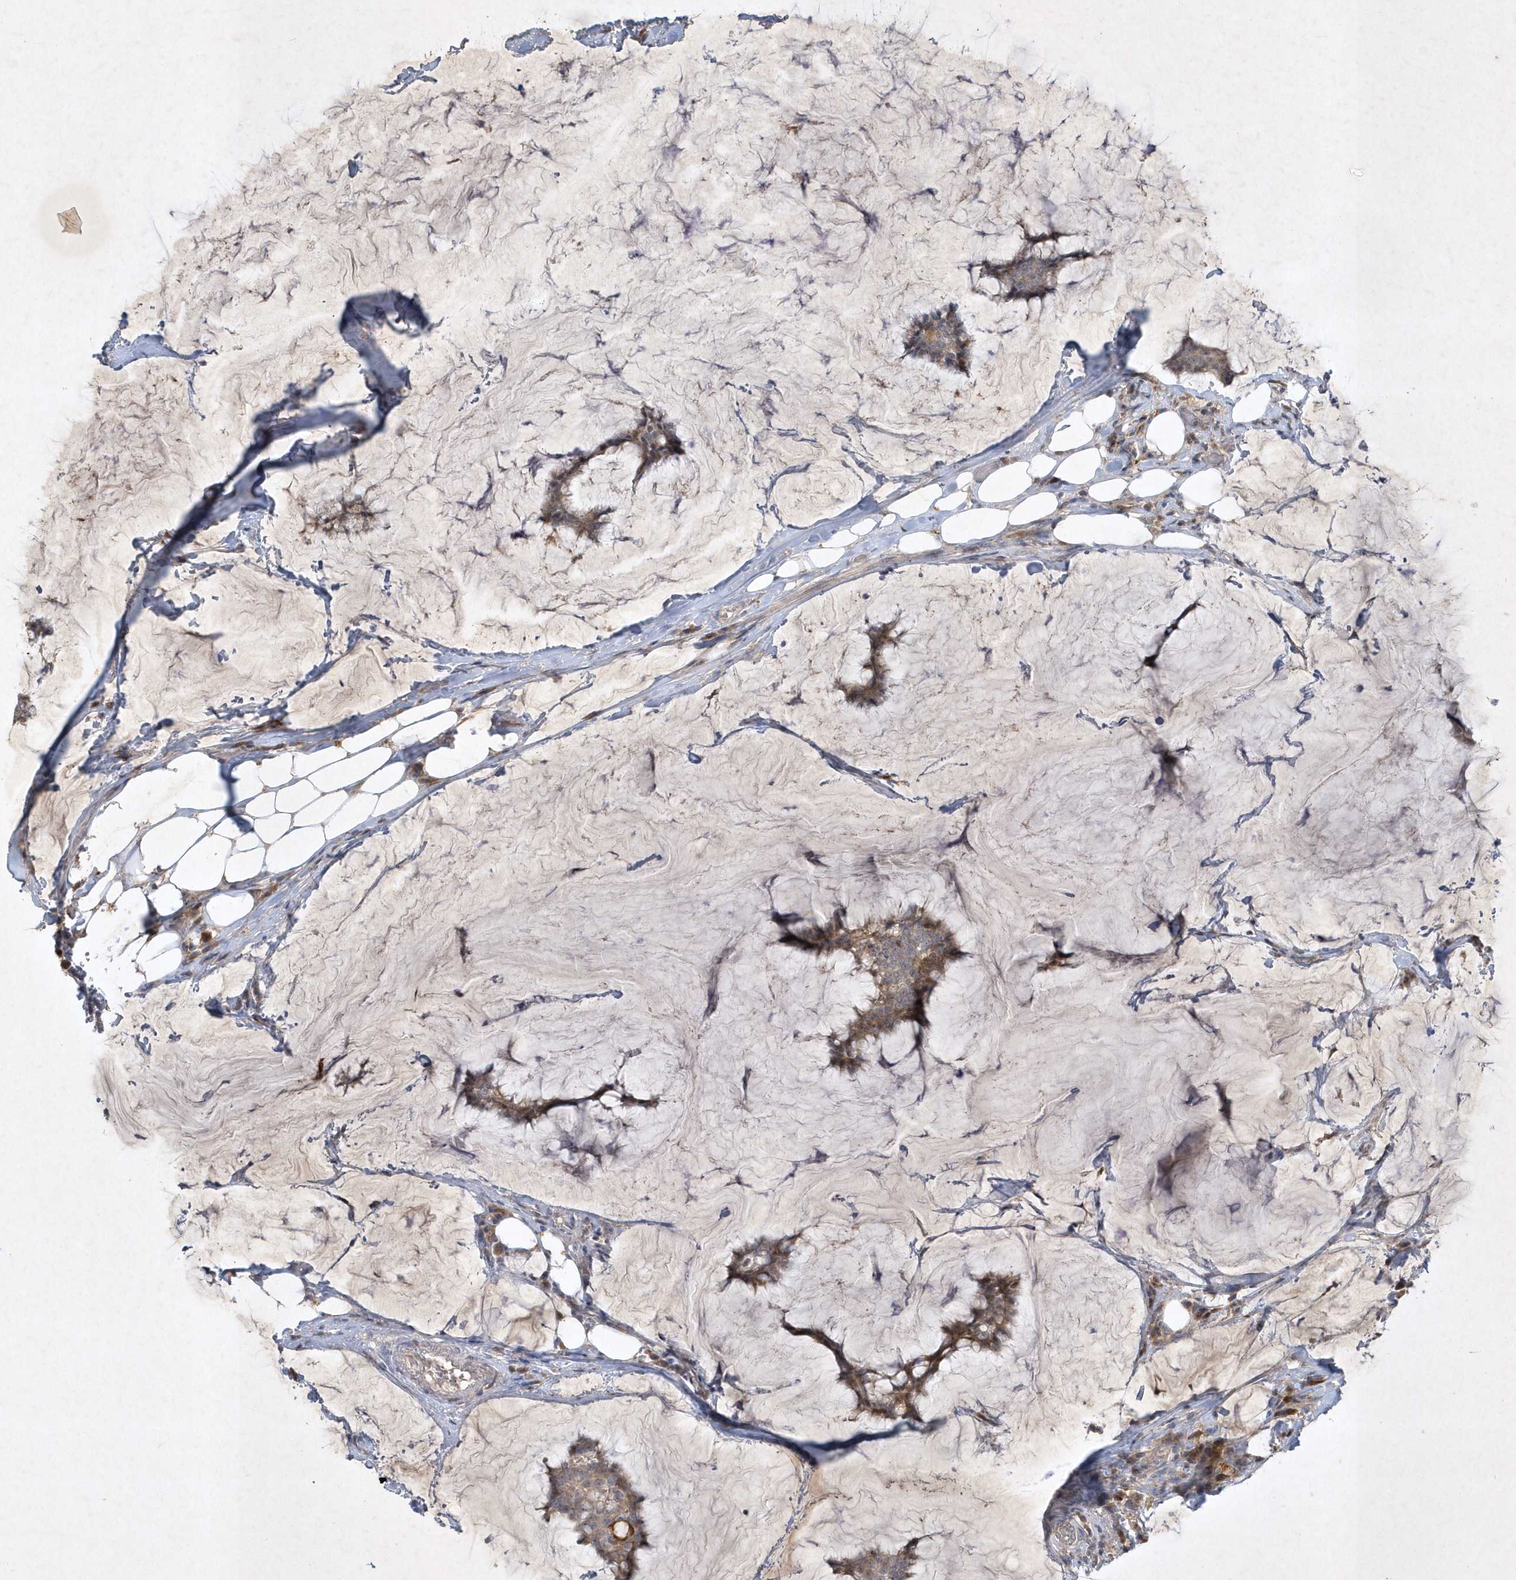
{"staining": {"intensity": "weak", "quantity": "25%-75%", "location": "cytoplasmic/membranous"}, "tissue": "breast cancer", "cell_type": "Tumor cells", "image_type": "cancer", "snomed": [{"axis": "morphology", "description": "Duct carcinoma"}, {"axis": "topography", "description": "Breast"}], "caption": "Breast infiltrating ductal carcinoma tissue shows weak cytoplasmic/membranous positivity in about 25%-75% of tumor cells", "gene": "THG1L", "patient": {"sex": "female", "age": 93}}